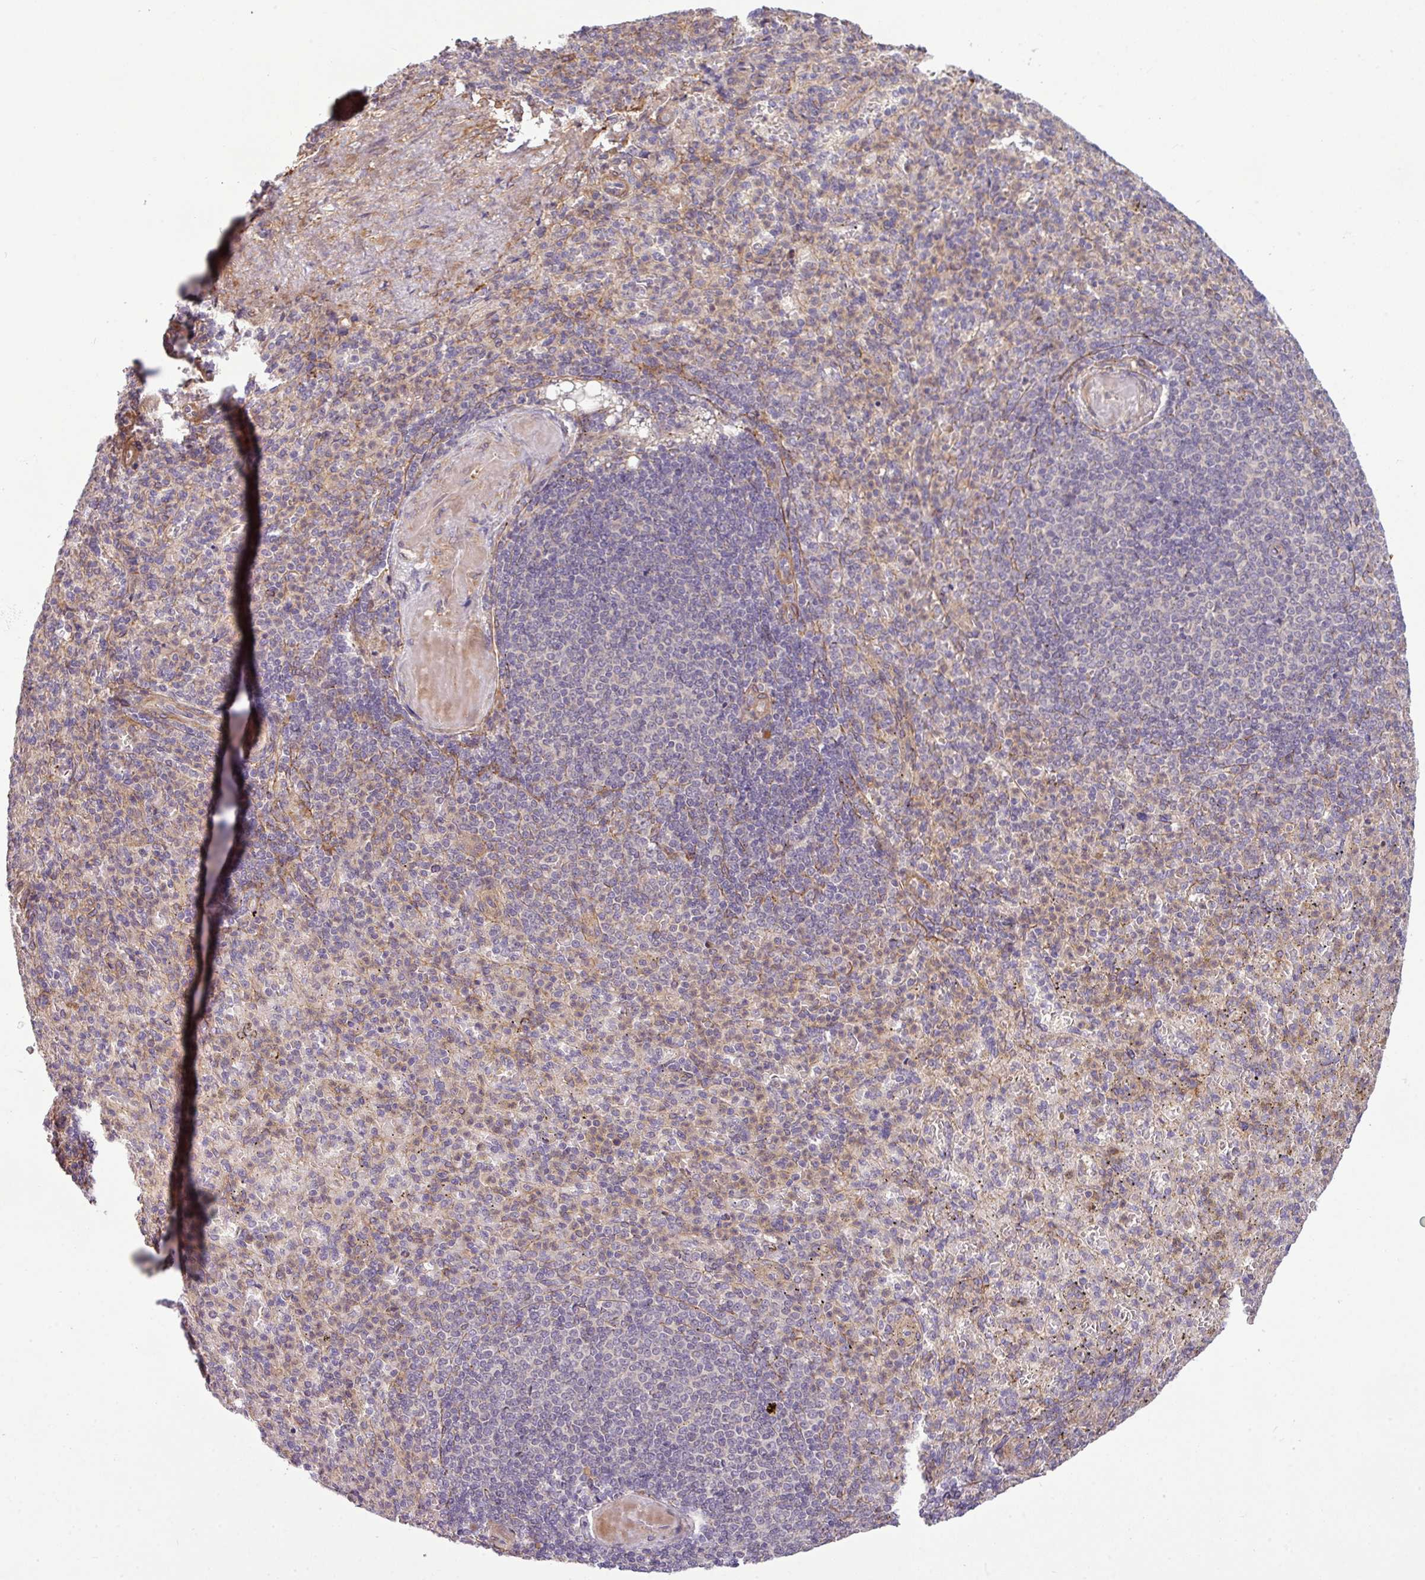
{"staining": {"intensity": "weak", "quantity": "<25%", "location": "cytoplasmic/membranous"}, "tissue": "spleen", "cell_type": "Cells in red pulp", "image_type": "normal", "snomed": [{"axis": "morphology", "description": "Normal tissue, NOS"}, {"axis": "topography", "description": "Spleen"}], "caption": "An IHC photomicrograph of unremarkable spleen is shown. There is no staining in cells in red pulp of spleen. (DAB (3,3'-diaminobenzidine) immunohistochemistry with hematoxylin counter stain).", "gene": "ZNF35", "patient": {"sex": "female", "age": 74}}